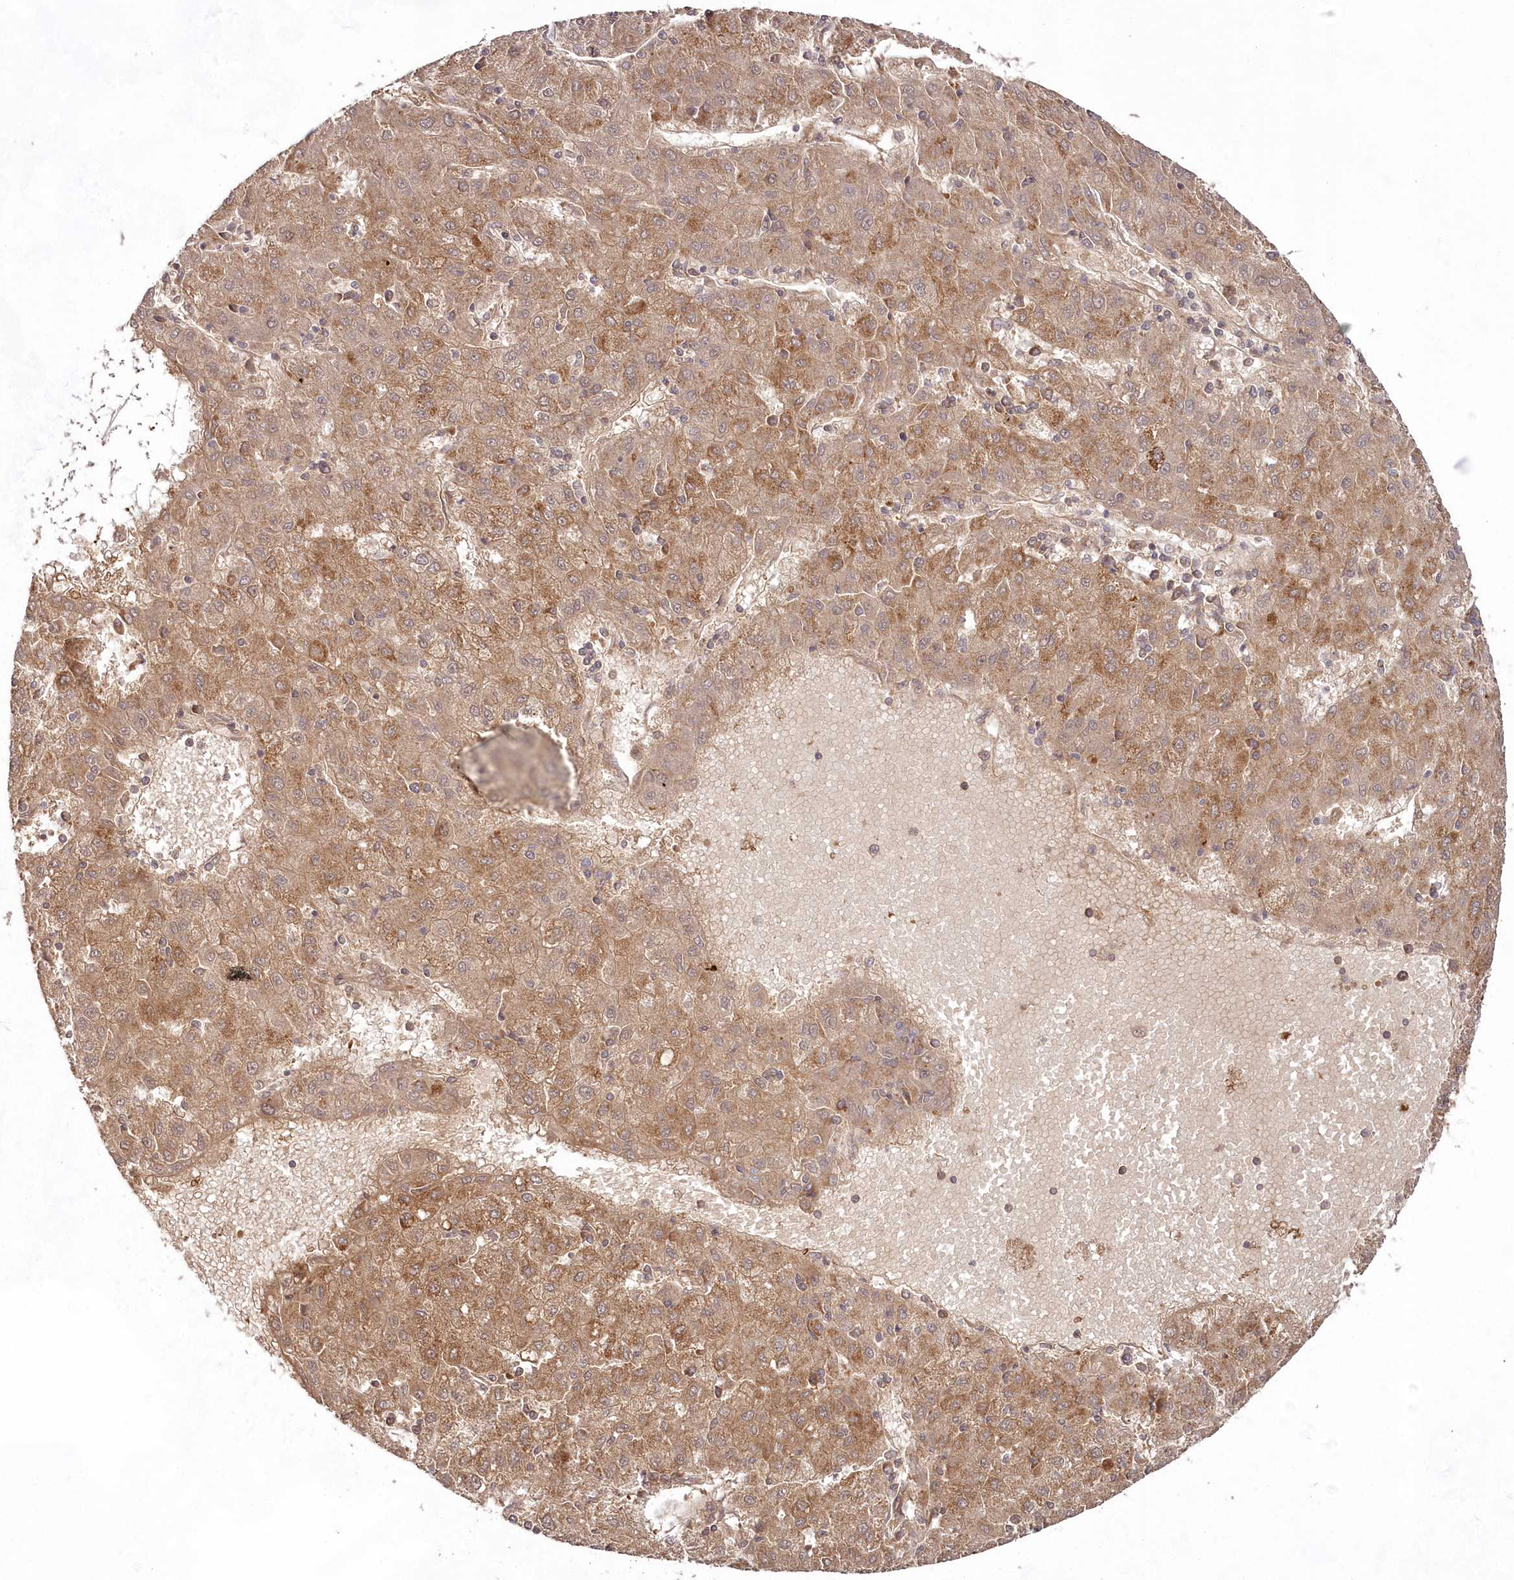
{"staining": {"intensity": "moderate", "quantity": ">75%", "location": "cytoplasmic/membranous"}, "tissue": "liver cancer", "cell_type": "Tumor cells", "image_type": "cancer", "snomed": [{"axis": "morphology", "description": "Carcinoma, Hepatocellular, NOS"}, {"axis": "topography", "description": "Liver"}], "caption": "Immunohistochemical staining of human liver cancer (hepatocellular carcinoma) exhibits moderate cytoplasmic/membranous protein expression in approximately >75% of tumor cells.", "gene": "IMPA1", "patient": {"sex": "male", "age": 72}}